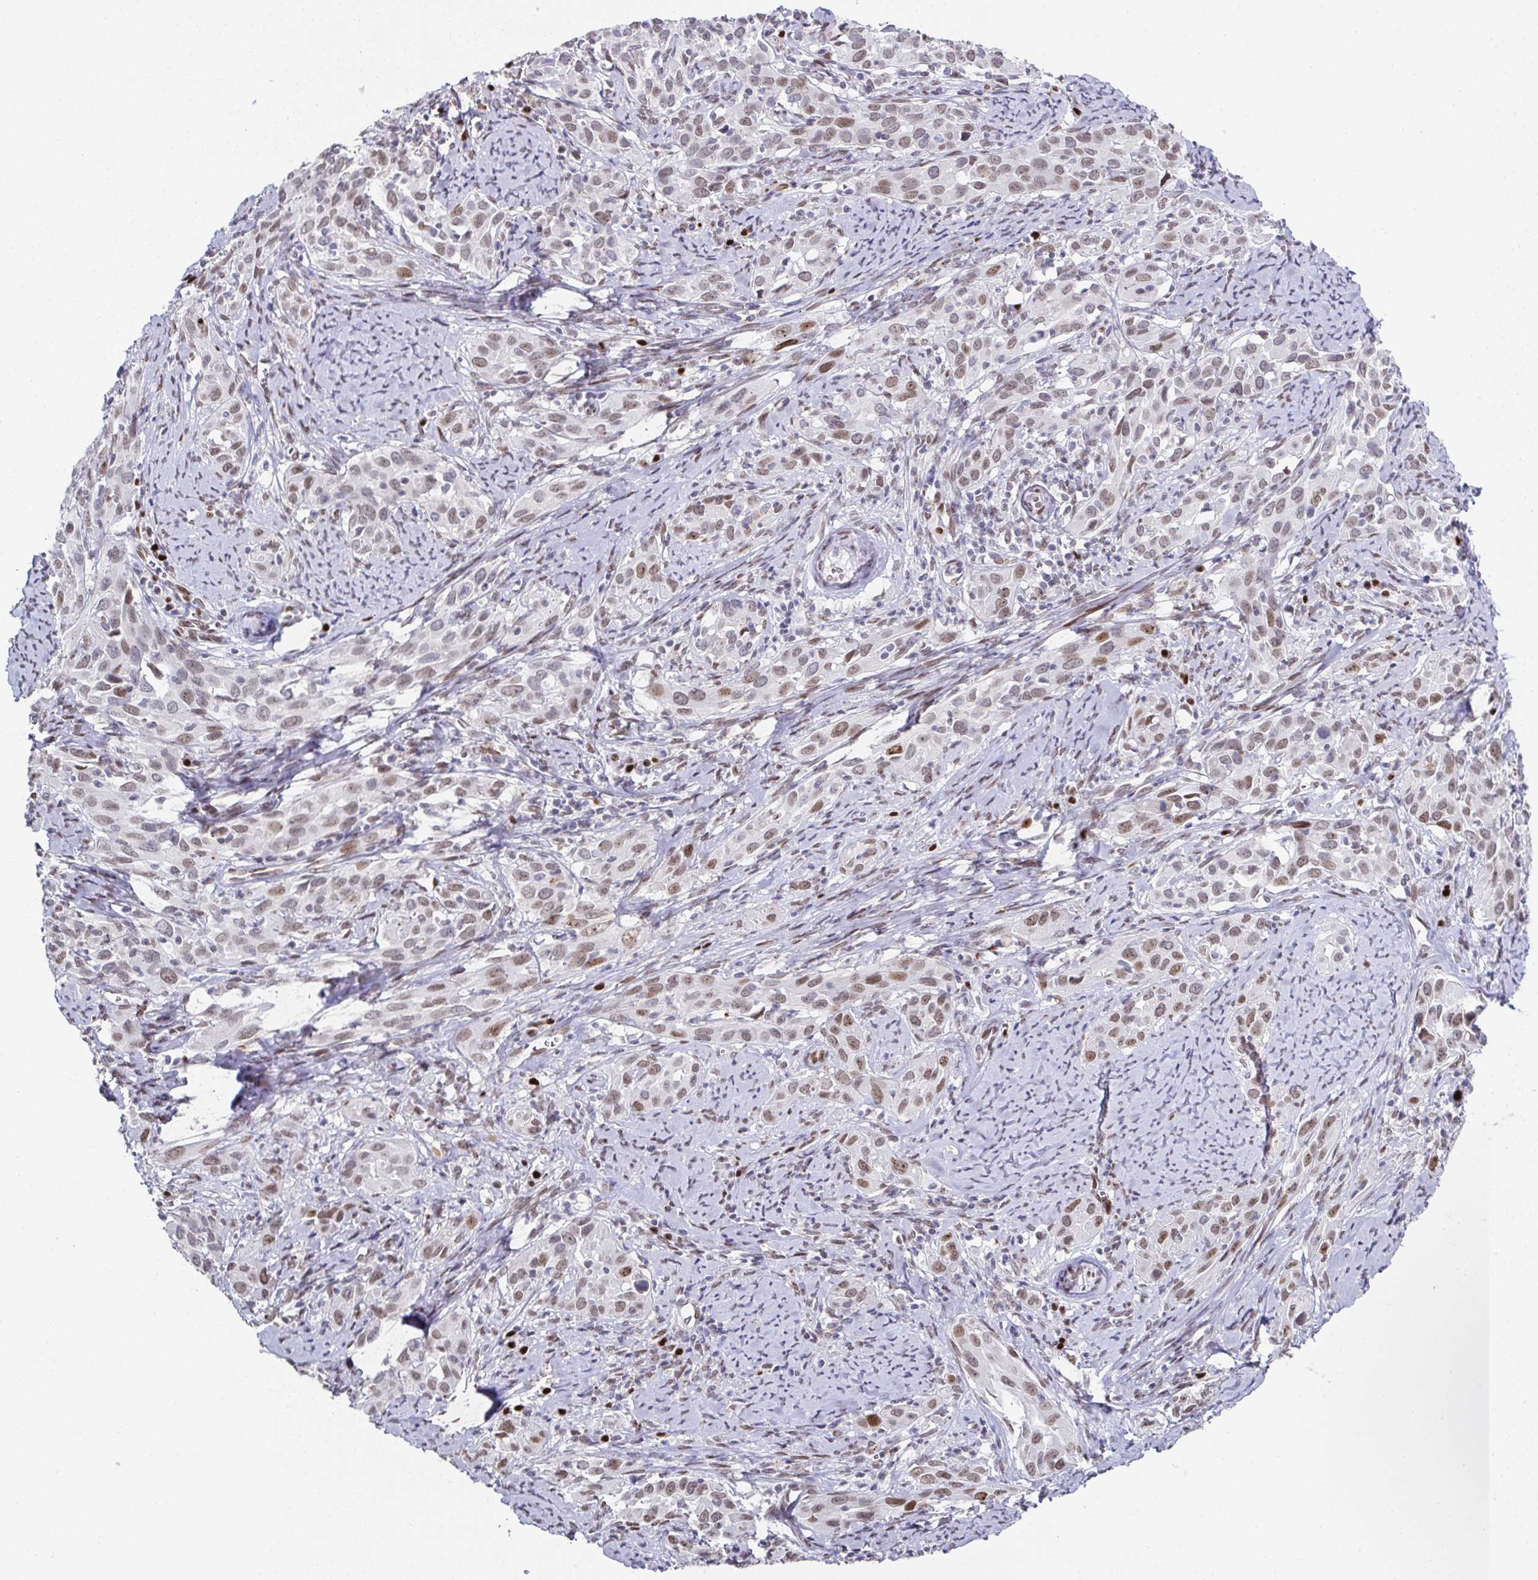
{"staining": {"intensity": "weak", "quantity": "25%-75%", "location": "nuclear"}, "tissue": "cervical cancer", "cell_type": "Tumor cells", "image_type": "cancer", "snomed": [{"axis": "morphology", "description": "Squamous cell carcinoma, NOS"}, {"axis": "topography", "description": "Cervix"}], "caption": "Cervical cancer was stained to show a protein in brown. There is low levels of weak nuclear positivity in approximately 25%-75% of tumor cells. The staining was performed using DAB to visualize the protein expression in brown, while the nuclei were stained in blue with hematoxylin (Magnification: 20x).", "gene": "RB1", "patient": {"sex": "female", "age": 51}}